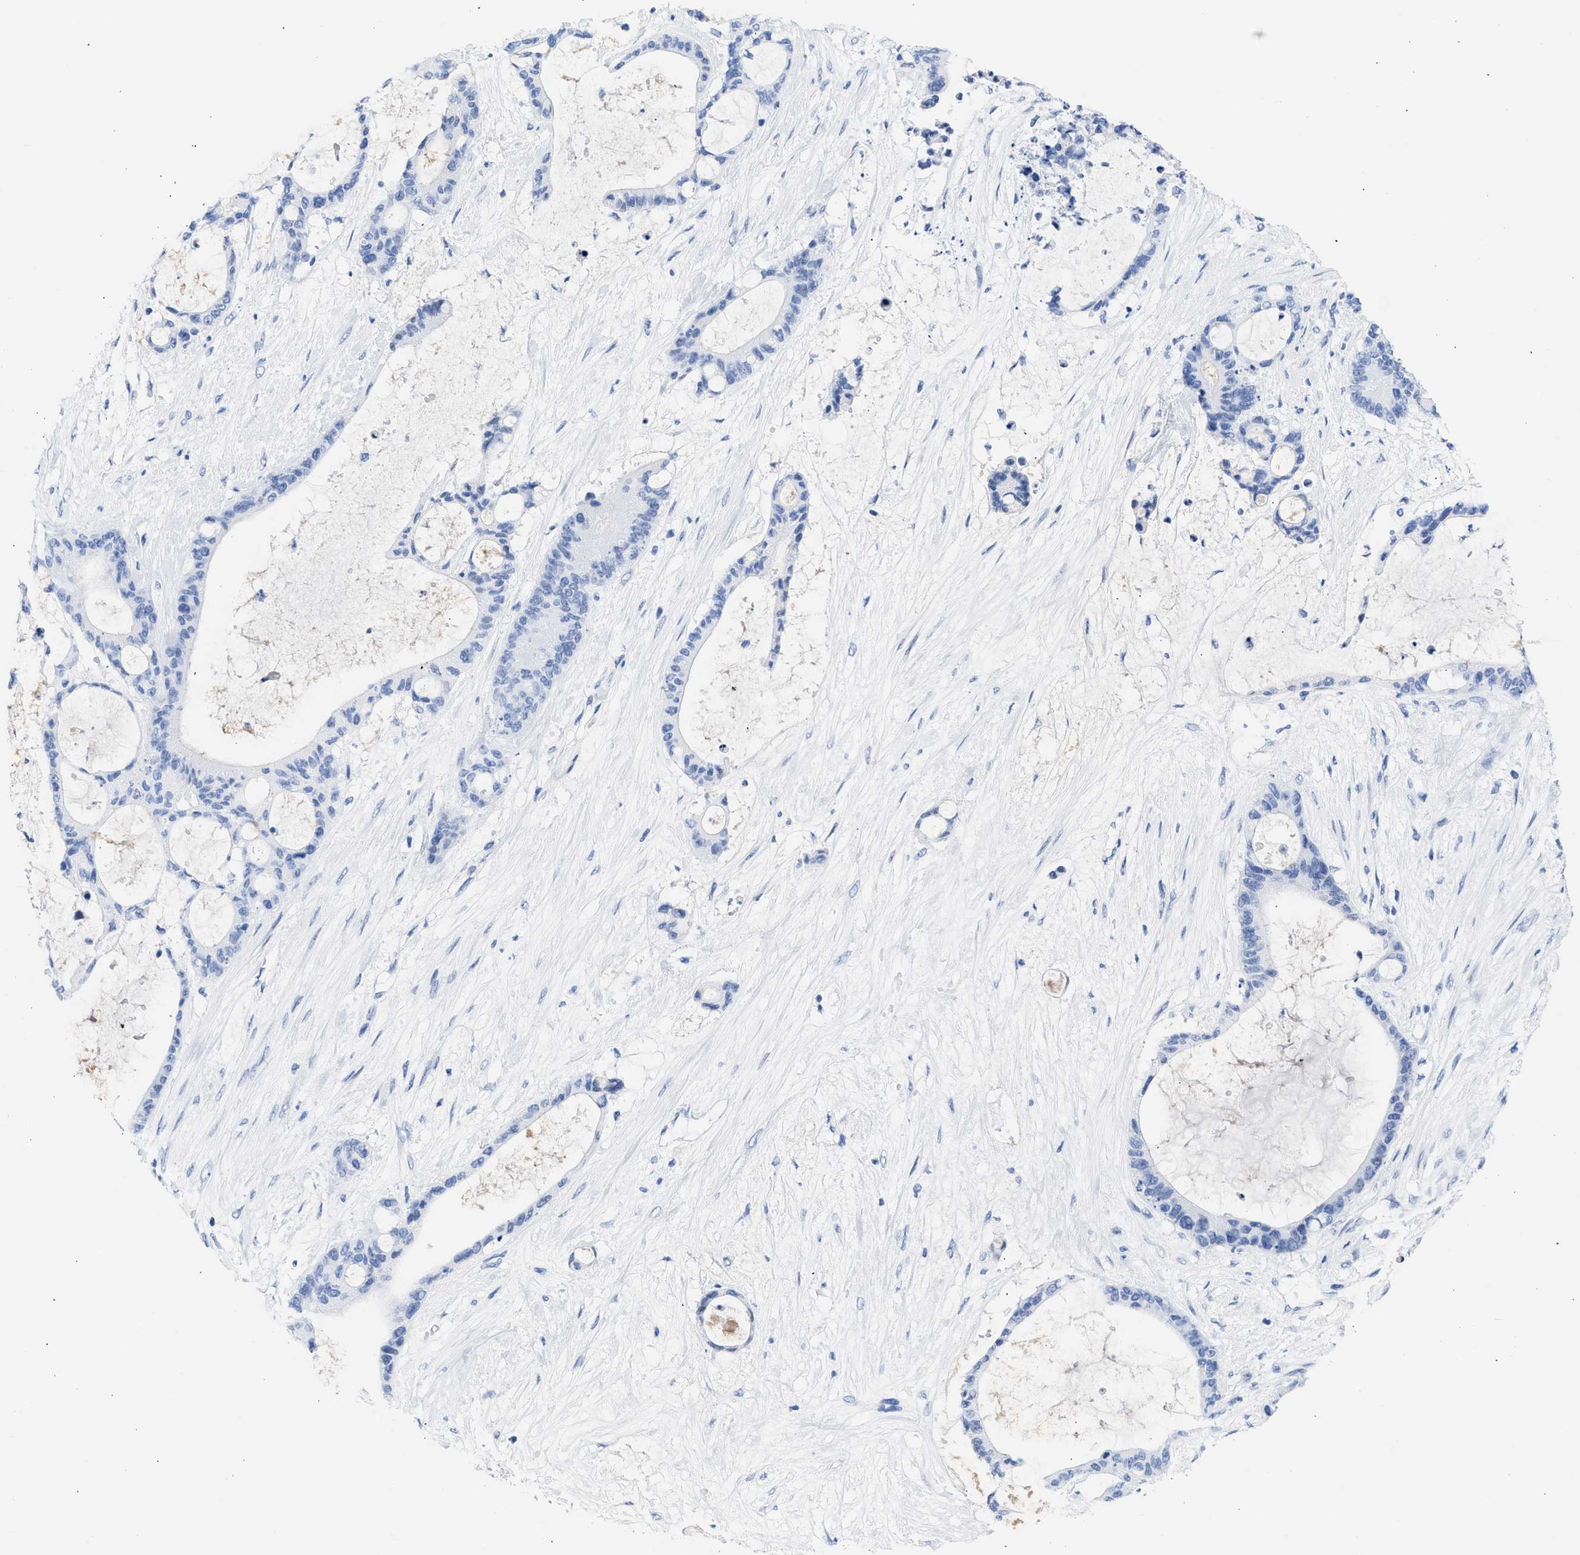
{"staining": {"intensity": "negative", "quantity": "none", "location": "none"}, "tissue": "liver cancer", "cell_type": "Tumor cells", "image_type": "cancer", "snomed": [{"axis": "morphology", "description": "Cholangiocarcinoma"}, {"axis": "topography", "description": "Liver"}], "caption": "Cholangiocarcinoma (liver) was stained to show a protein in brown. There is no significant expression in tumor cells. (Brightfield microscopy of DAB immunohistochemistry (IHC) at high magnification).", "gene": "RSPH1", "patient": {"sex": "female", "age": 73}}